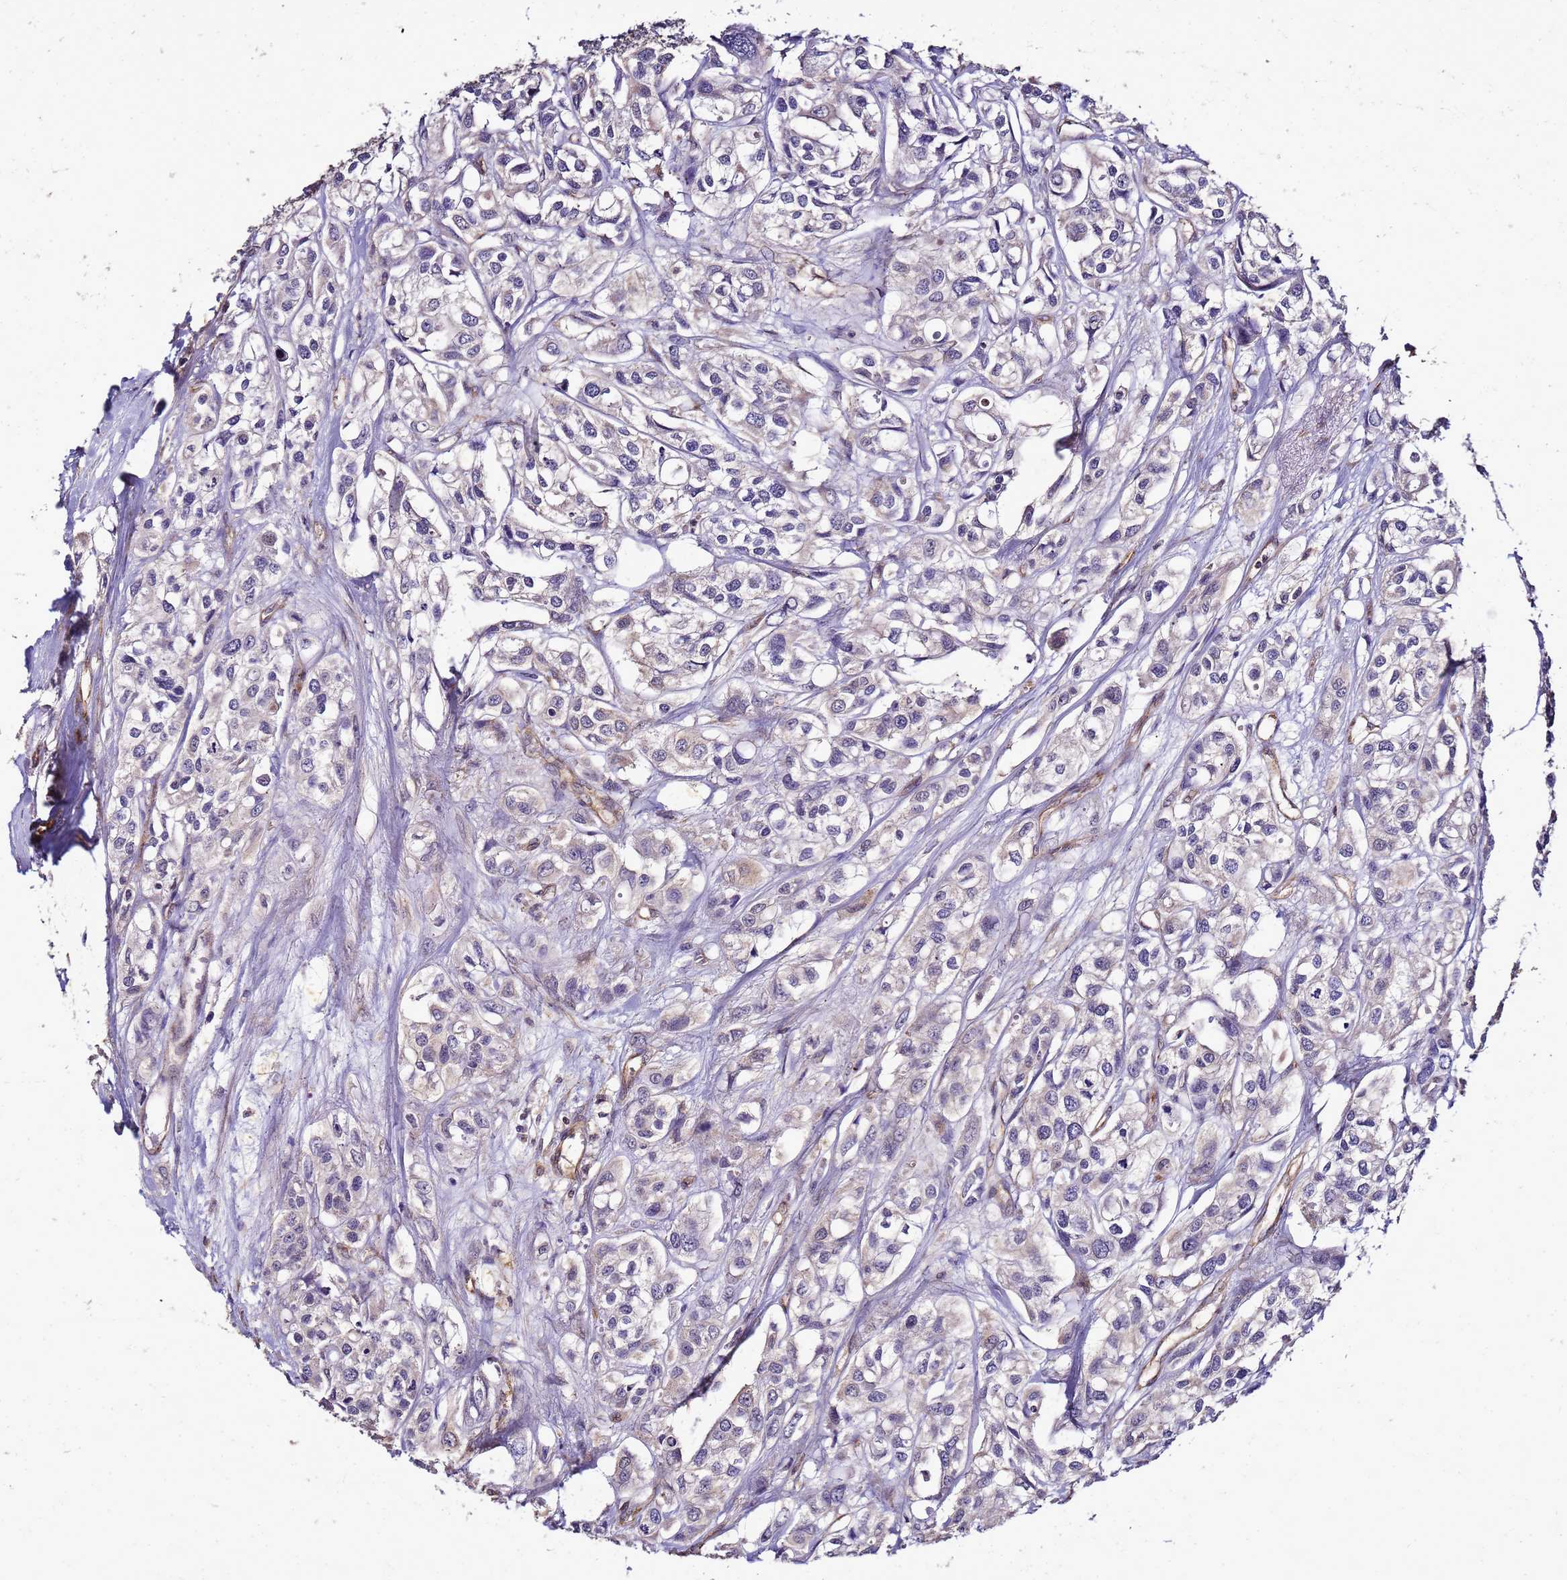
{"staining": {"intensity": "weak", "quantity": "<25%", "location": "cytoplasmic/membranous"}, "tissue": "urothelial cancer", "cell_type": "Tumor cells", "image_type": "cancer", "snomed": [{"axis": "morphology", "description": "Urothelial carcinoma, High grade"}, {"axis": "topography", "description": "Urinary bladder"}], "caption": "Tumor cells show no significant expression in urothelial cancer.", "gene": "ENOPH1", "patient": {"sex": "male", "age": 67}}